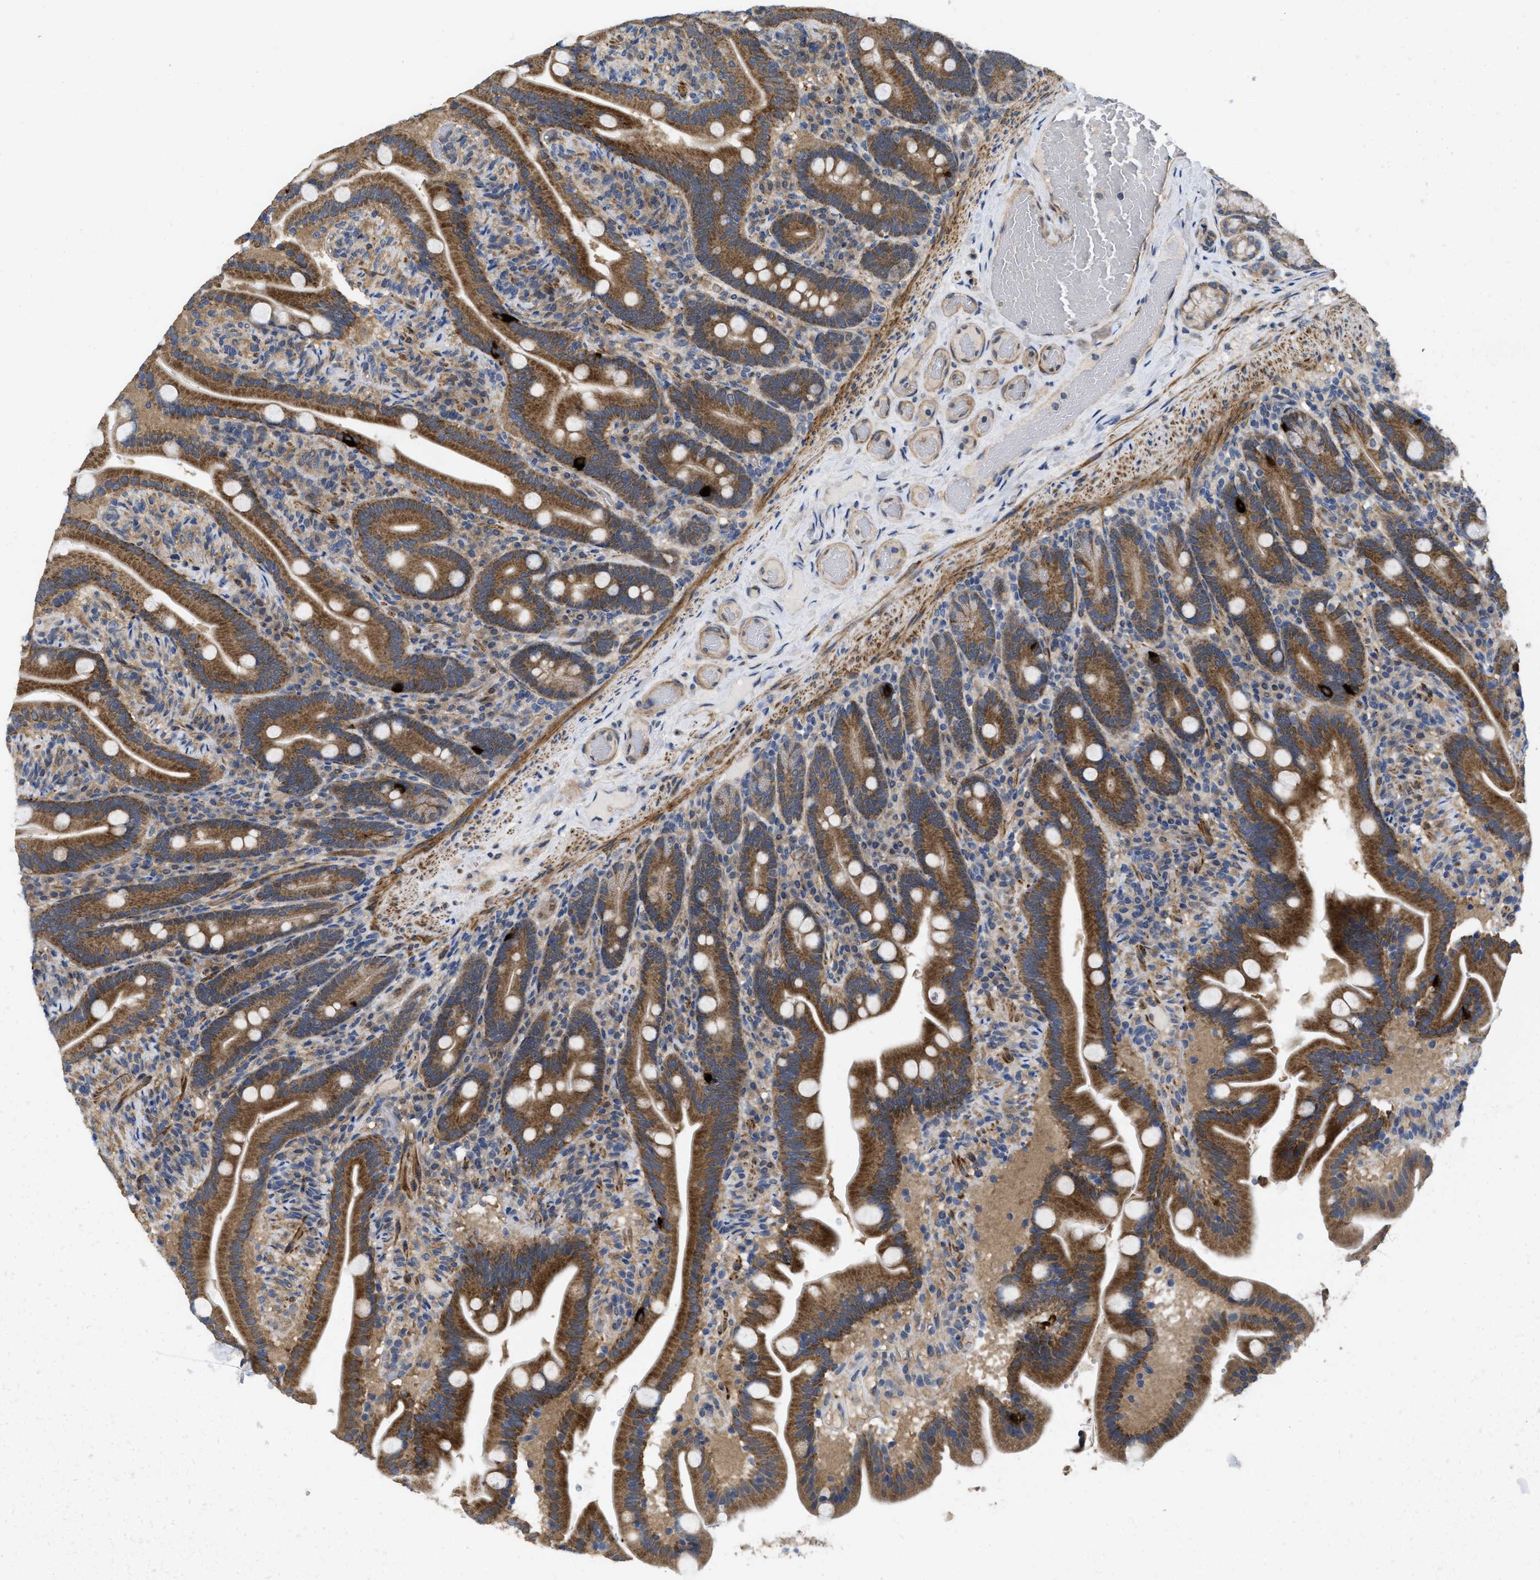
{"staining": {"intensity": "strong", "quantity": ">75%", "location": "cytoplasmic/membranous"}, "tissue": "duodenum", "cell_type": "Glandular cells", "image_type": "normal", "snomed": [{"axis": "morphology", "description": "Normal tissue, NOS"}, {"axis": "topography", "description": "Duodenum"}], "caption": "Immunohistochemistry histopathology image of benign duodenum: duodenum stained using IHC reveals high levels of strong protein expression localized specifically in the cytoplasmic/membranous of glandular cells, appearing as a cytoplasmic/membranous brown color.", "gene": "FZD6", "patient": {"sex": "male", "age": 54}}